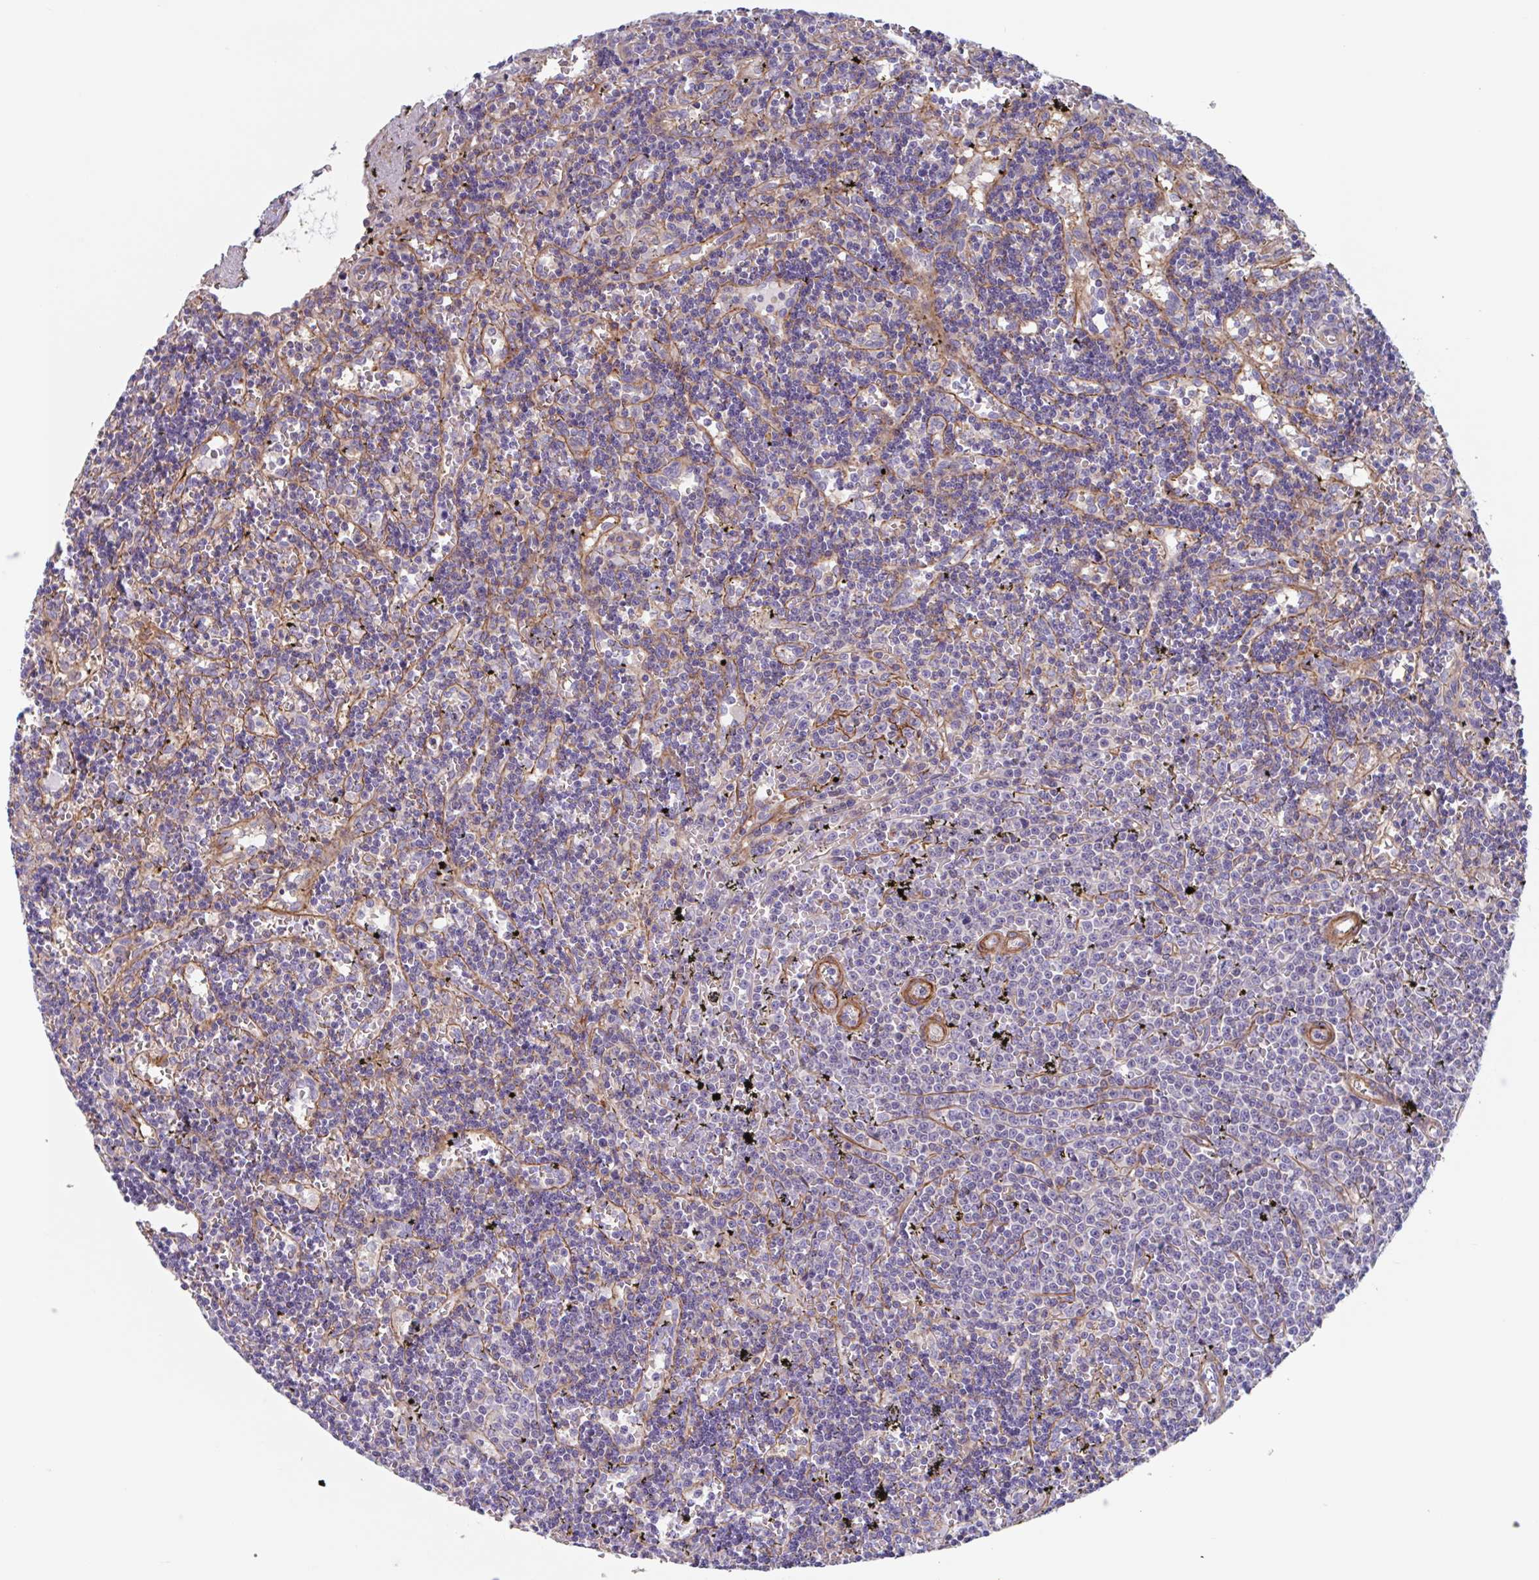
{"staining": {"intensity": "negative", "quantity": "none", "location": "none"}, "tissue": "lymphoma", "cell_type": "Tumor cells", "image_type": "cancer", "snomed": [{"axis": "morphology", "description": "Malignant lymphoma, non-Hodgkin's type, Low grade"}, {"axis": "topography", "description": "Spleen"}], "caption": "Tumor cells are negative for brown protein staining in low-grade malignant lymphoma, non-Hodgkin's type.", "gene": "SHISA7", "patient": {"sex": "male", "age": 60}}